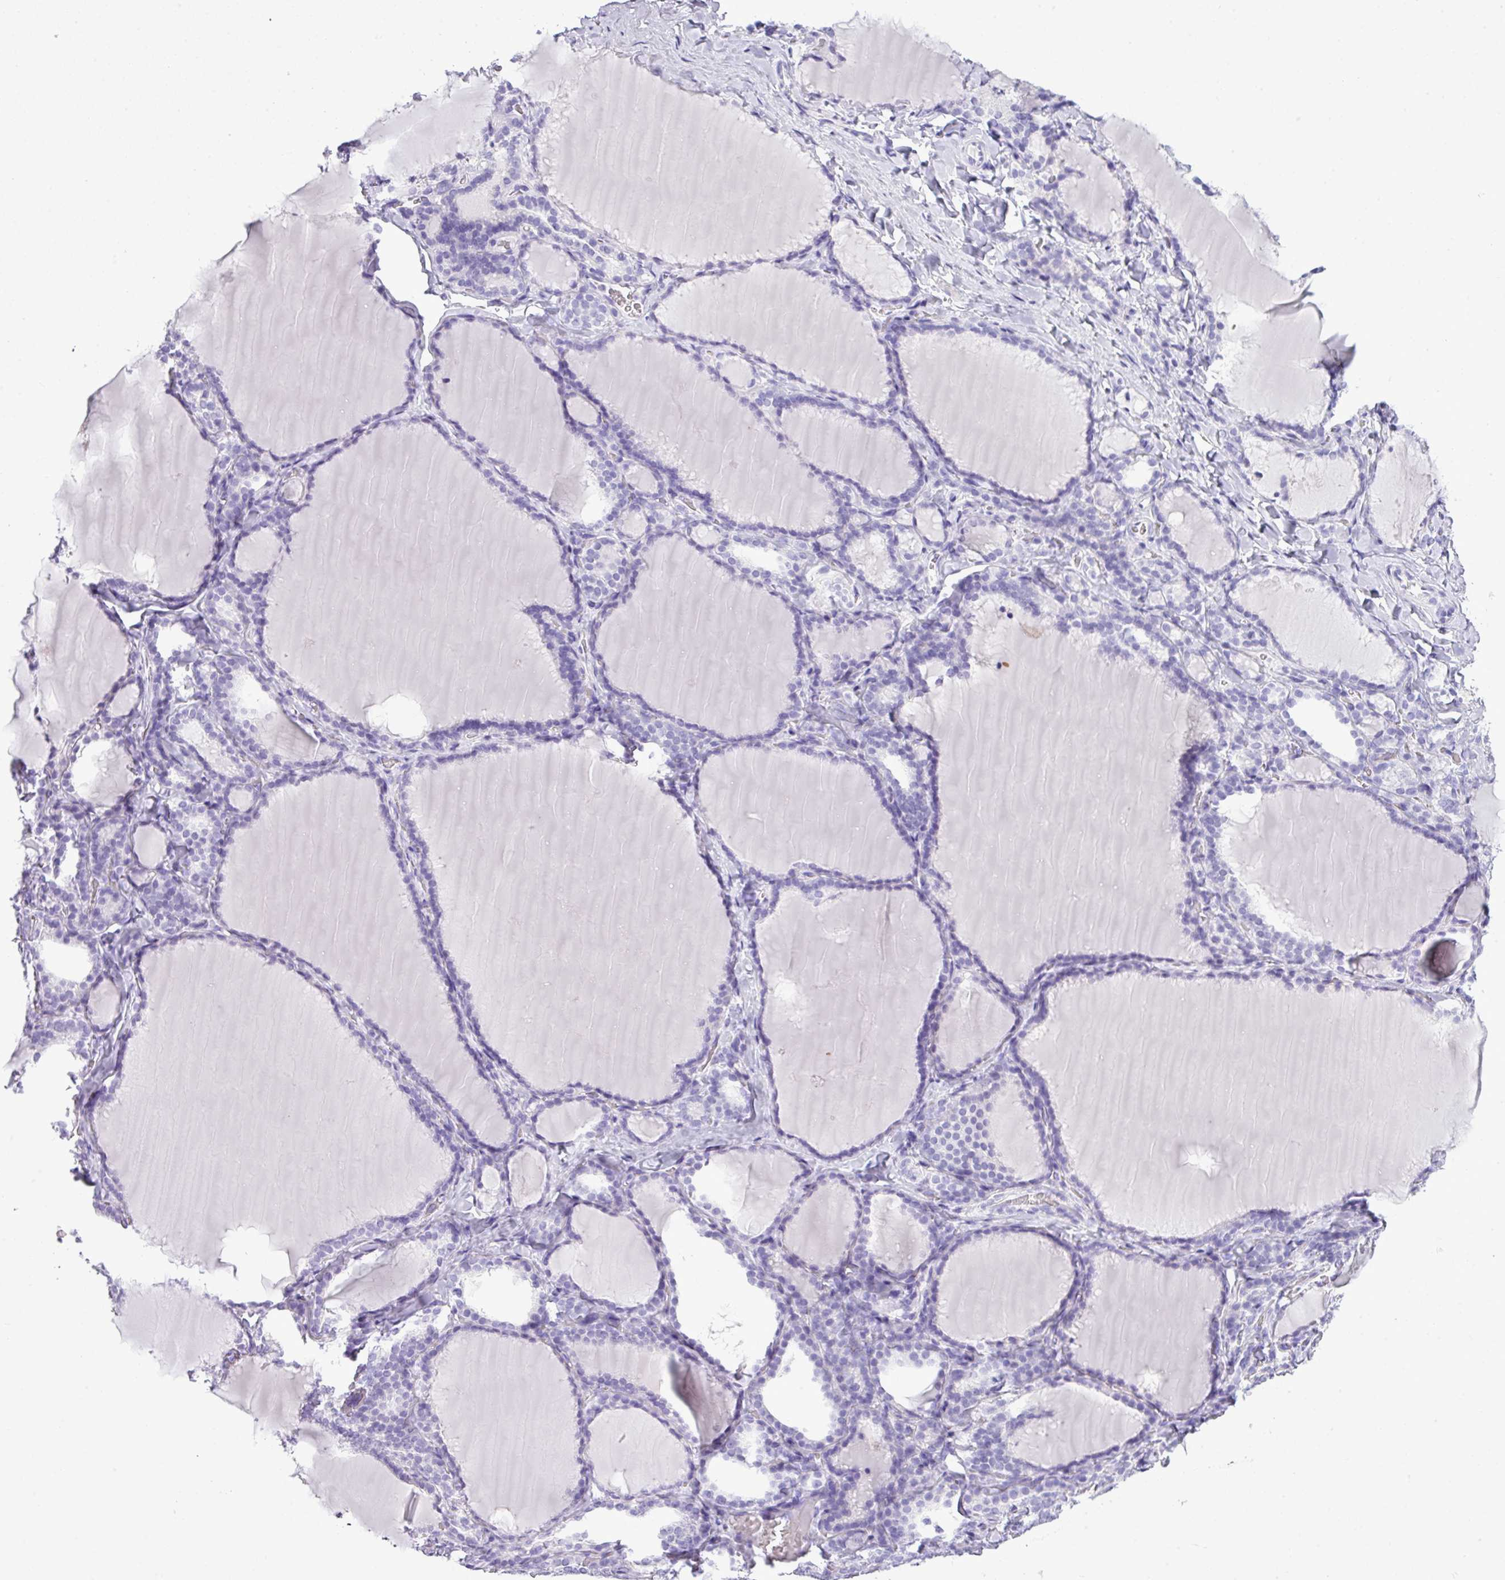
{"staining": {"intensity": "negative", "quantity": "none", "location": "none"}, "tissue": "thyroid gland", "cell_type": "Glandular cells", "image_type": "normal", "snomed": [{"axis": "morphology", "description": "Normal tissue, NOS"}, {"axis": "topography", "description": "Thyroid gland"}], "caption": "Glandular cells are negative for protein expression in benign human thyroid gland. Brightfield microscopy of immunohistochemistry (IHC) stained with DAB (3,3'-diaminobenzidine) (brown) and hematoxylin (blue), captured at high magnification.", "gene": "RBMXL2", "patient": {"sex": "female", "age": 31}}